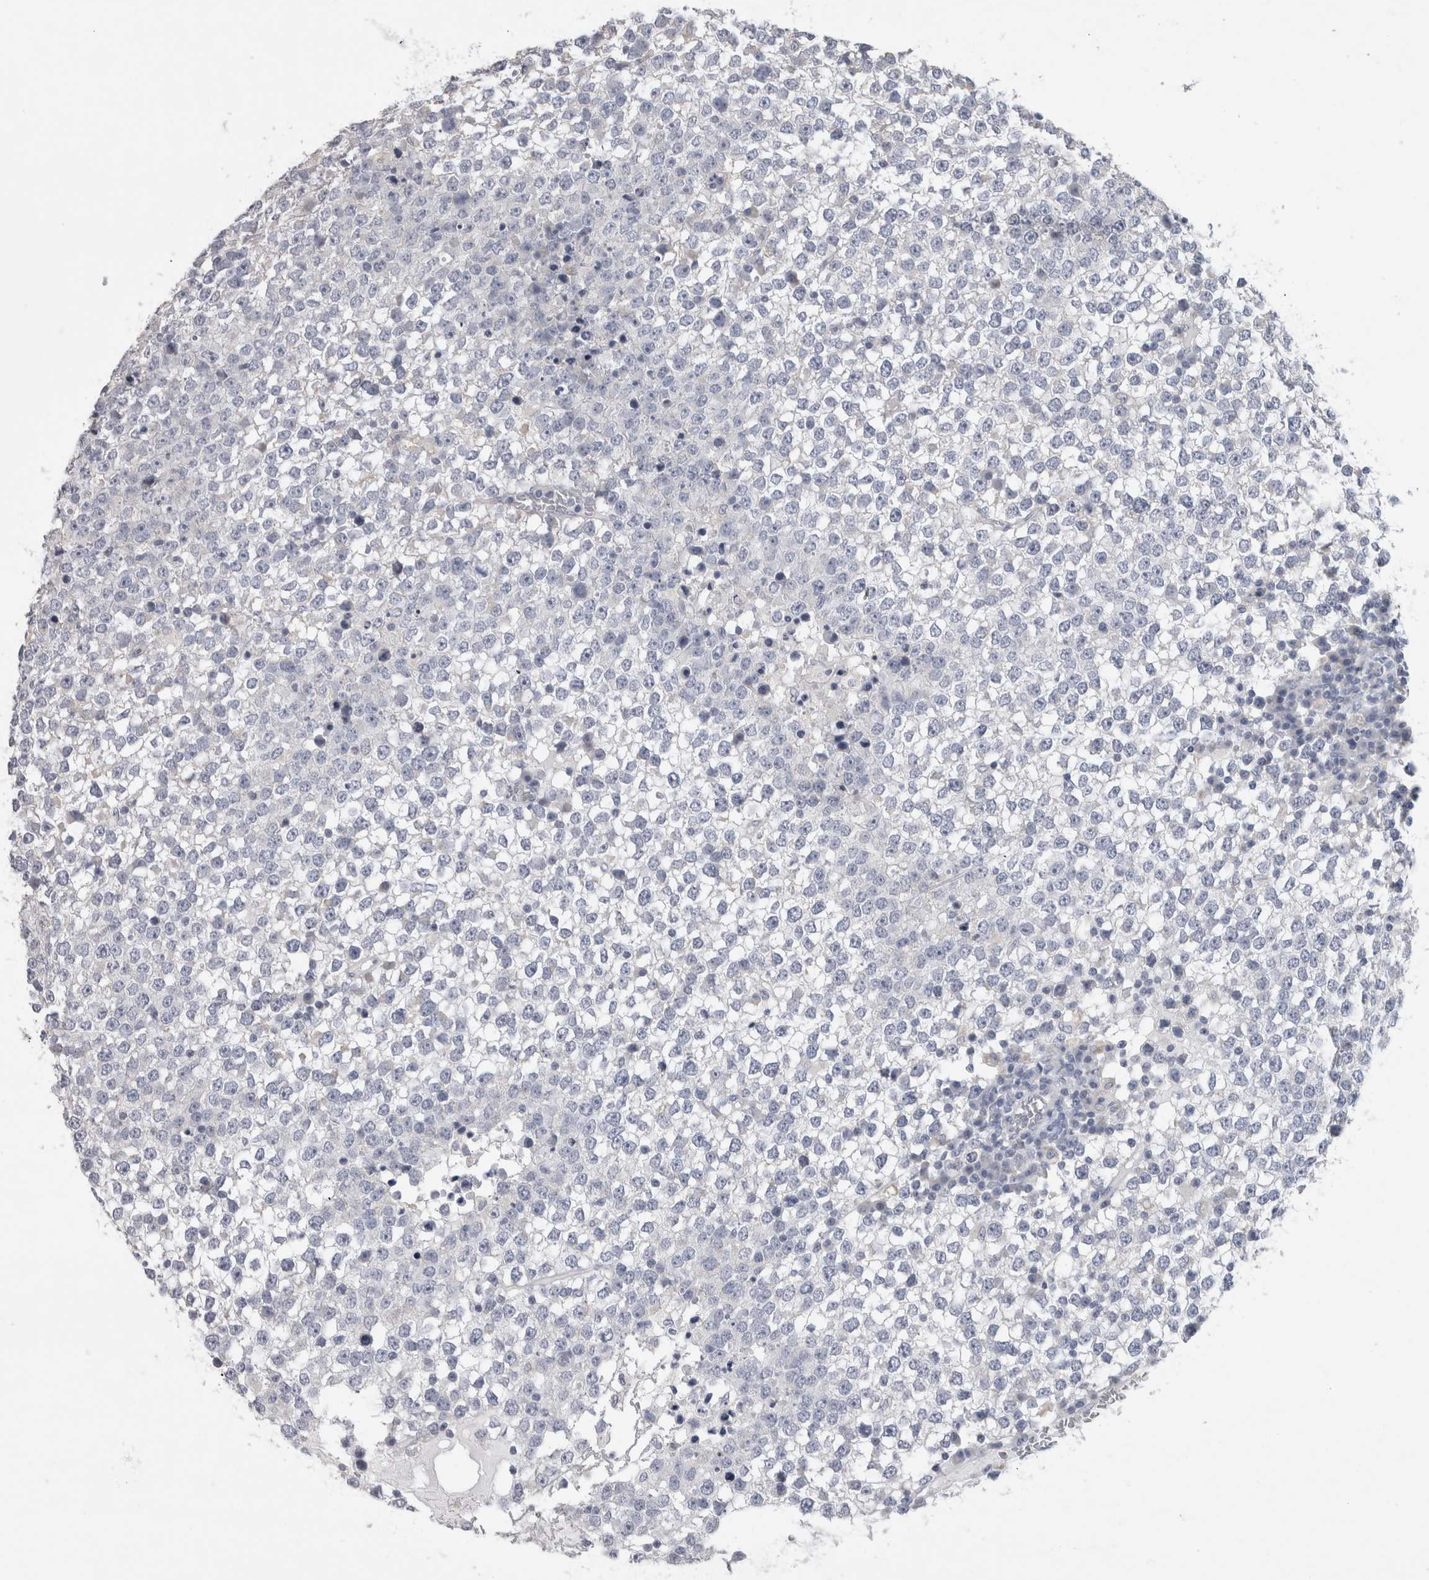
{"staining": {"intensity": "negative", "quantity": "none", "location": "none"}, "tissue": "testis cancer", "cell_type": "Tumor cells", "image_type": "cancer", "snomed": [{"axis": "morphology", "description": "Seminoma, NOS"}, {"axis": "topography", "description": "Testis"}], "caption": "IHC micrograph of neoplastic tissue: human seminoma (testis) stained with DAB (3,3'-diaminobenzidine) exhibits no significant protein positivity in tumor cells.", "gene": "DHRS4", "patient": {"sex": "male", "age": 65}}